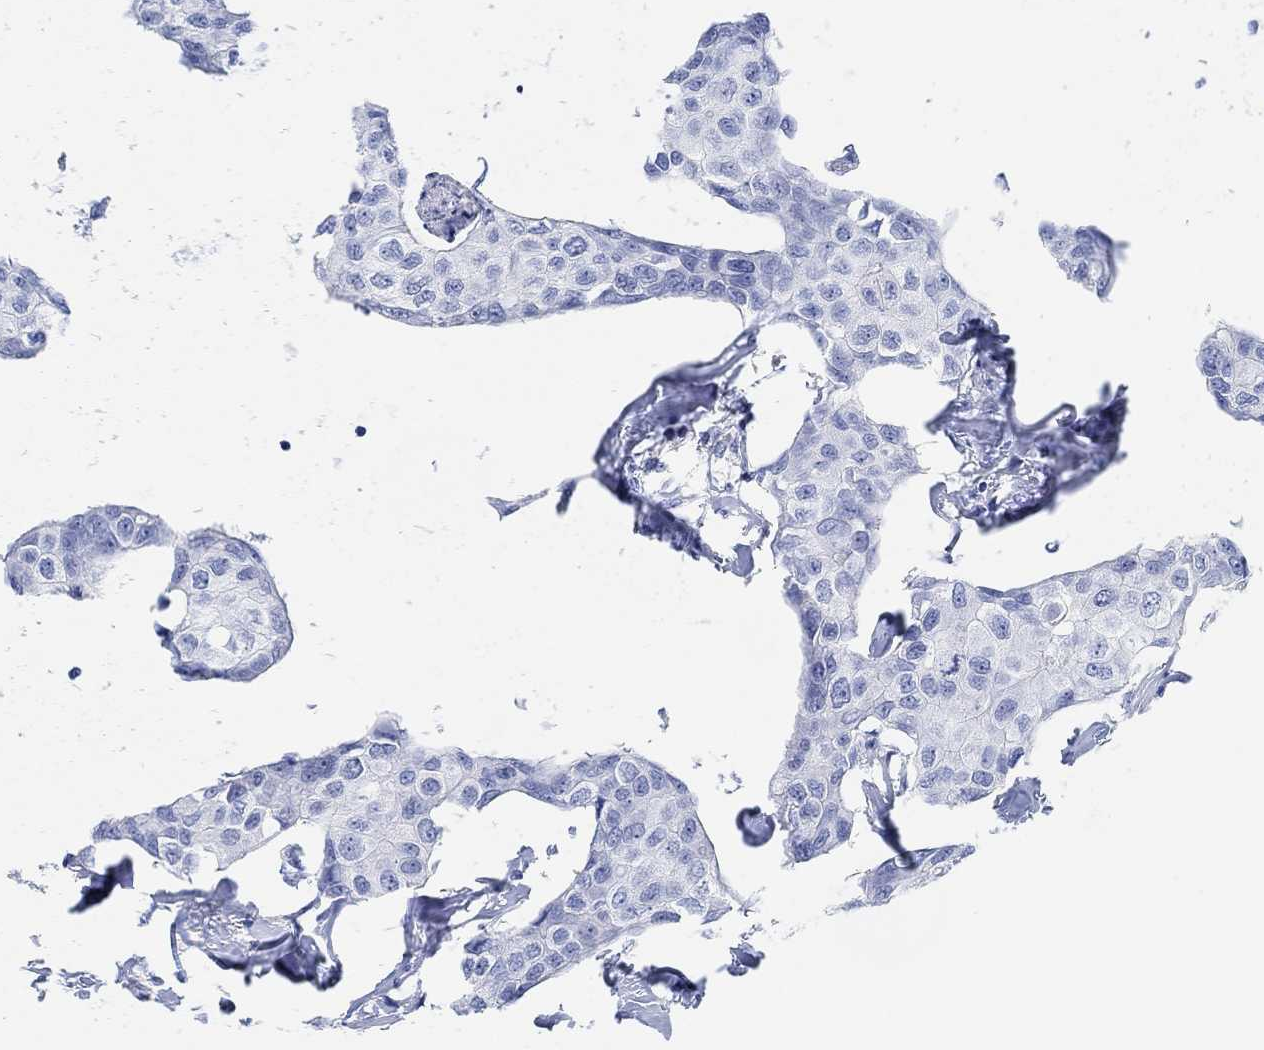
{"staining": {"intensity": "negative", "quantity": "none", "location": "none"}, "tissue": "breast cancer", "cell_type": "Tumor cells", "image_type": "cancer", "snomed": [{"axis": "morphology", "description": "Duct carcinoma"}, {"axis": "topography", "description": "Breast"}], "caption": "Photomicrograph shows no significant protein positivity in tumor cells of breast cancer (invasive ductal carcinoma). (DAB immunohistochemistry (IHC) visualized using brightfield microscopy, high magnification).", "gene": "ANKRD33", "patient": {"sex": "female", "age": 80}}